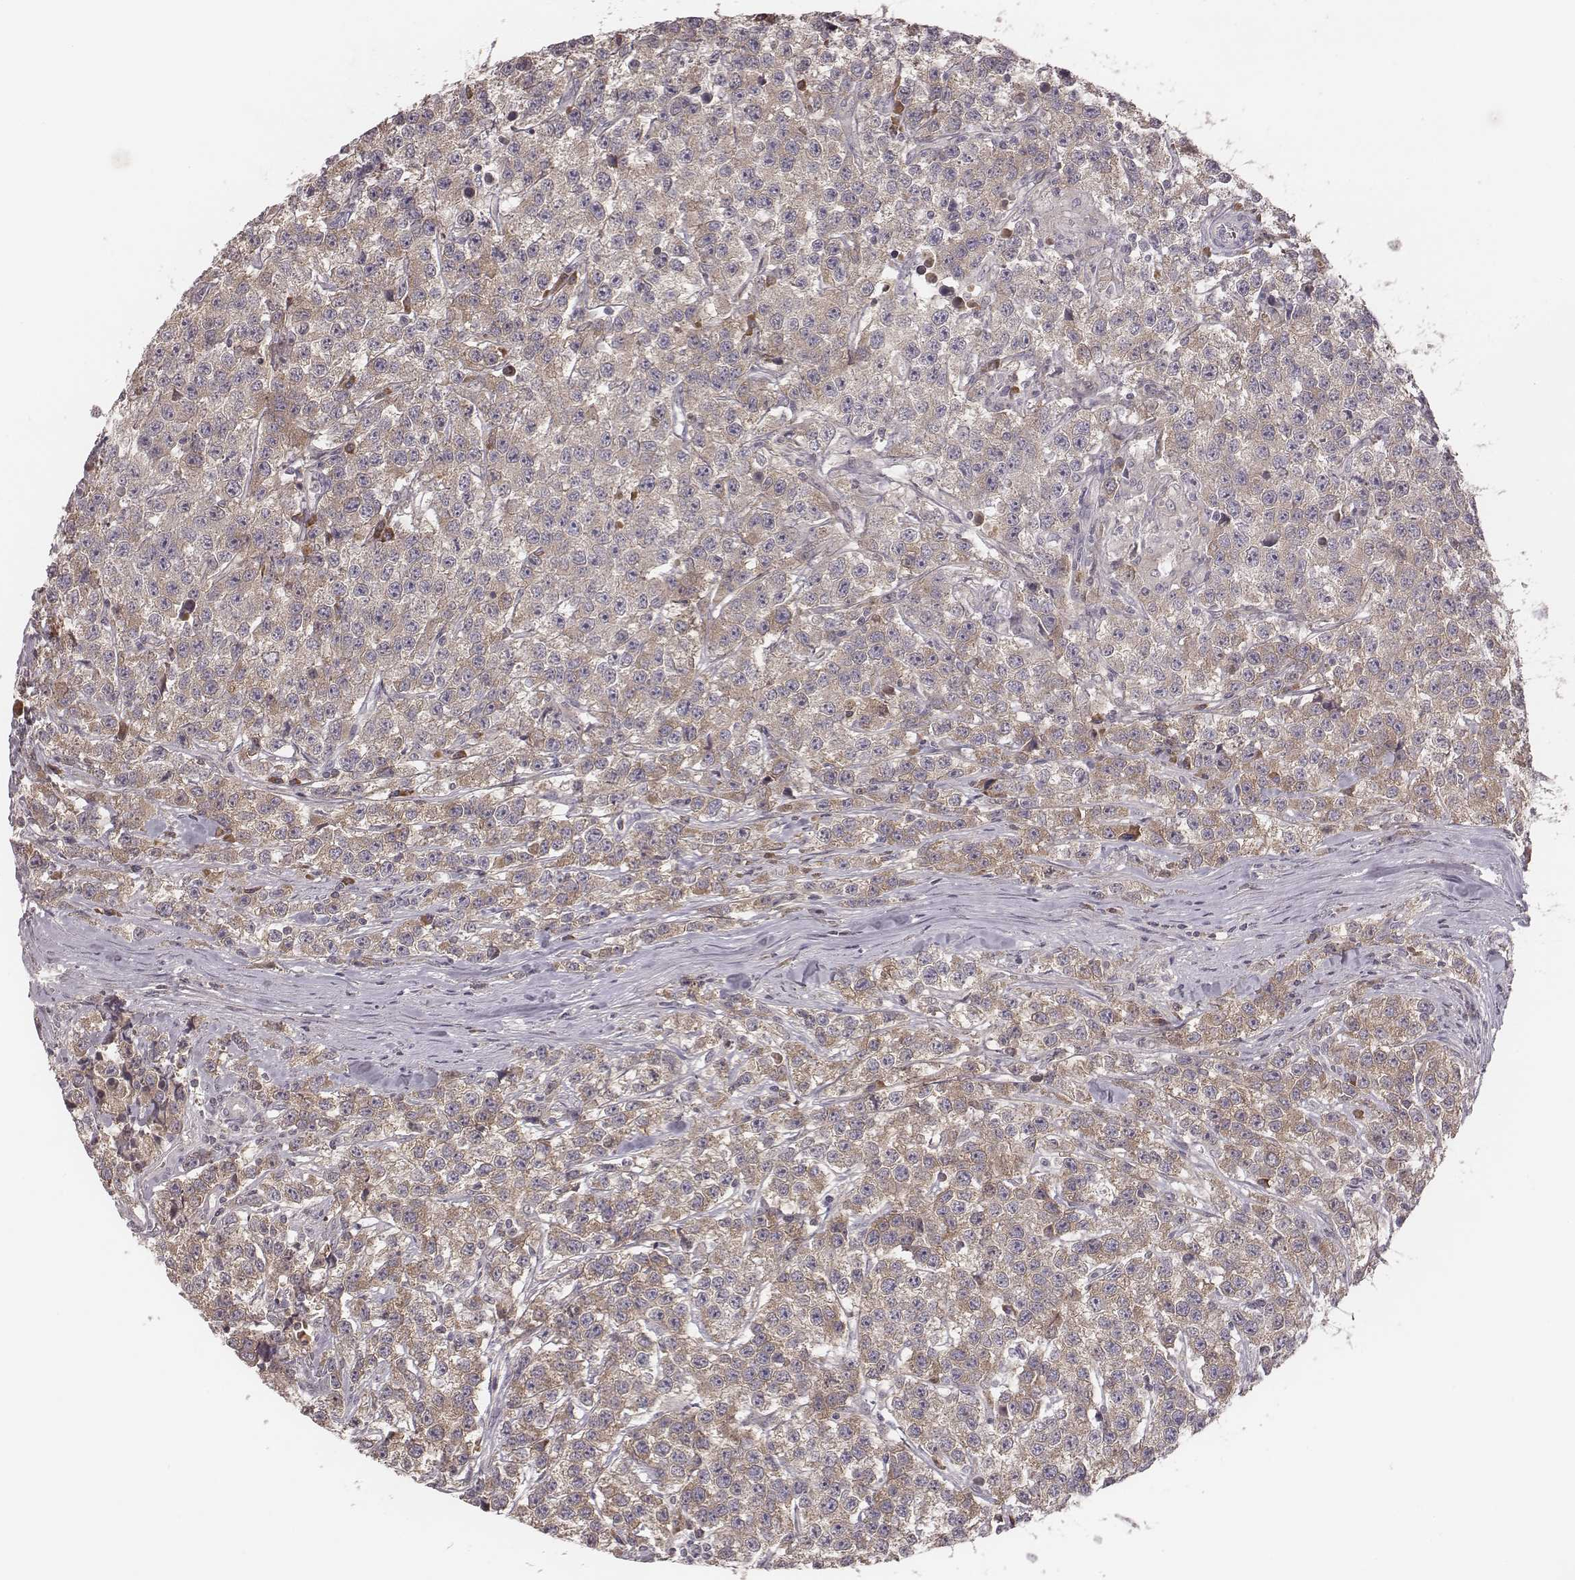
{"staining": {"intensity": "moderate", "quantity": "25%-75%", "location": "cytoplasmic/membranous"}, "tissue": "testis cancer", "cell_type": "Tumor cells", "image_type": "cancer", "snomed": [{"axis": "morphology", "description": "Seminoma, NOS"}, {"axis": "topography", "description": "Testis"}], "caption": "Immunohistochemical staining of testis cancer (seminoma) displays medium levels of moderate cytoplasmic/membranous positivity in approximately 25%-75% of tumor cells. The protein is shown in brown color, while the nuclei are stained blue.", "gene": "P2RX5", "patient": {"sex": "male", "age": 59}}